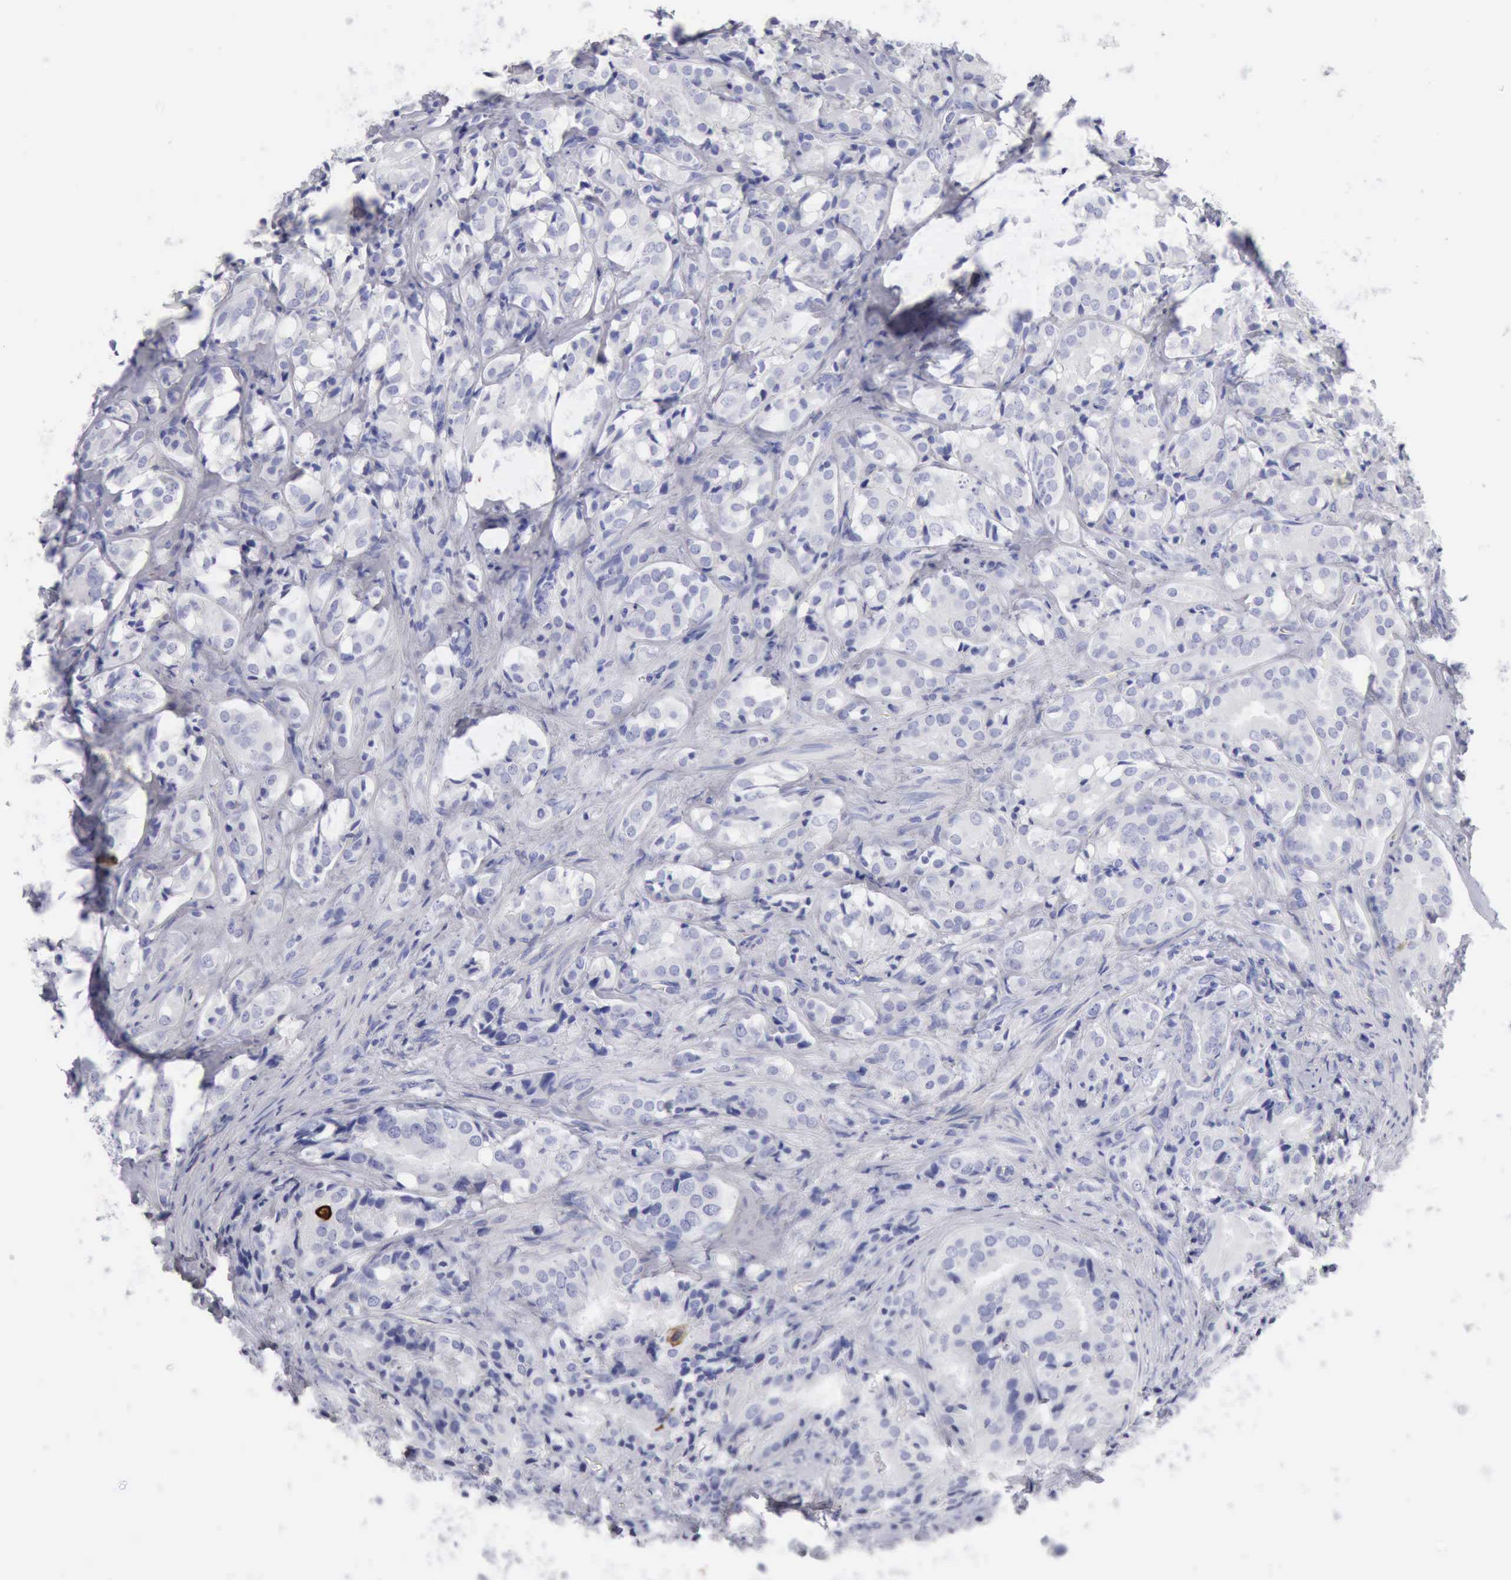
{"staining": {"intensity": "negative", "quantity": "none", "location": "none"}, "tissue": "prostate cancer", "cell_type": "Tumor cells", "image_type": "cancer", "snomed": [{"axis": "morphology", "description": "Adenocarcinoma, High grade"}, {"axis": "topography", "description": "Prostate"}], "caption": "IHC of prostate cancer (high-grade adenocarcinoma) exhibits no expression in tumor cells.", "gene": "KRT5", "patient": {"sex": "male", "age": 68}}